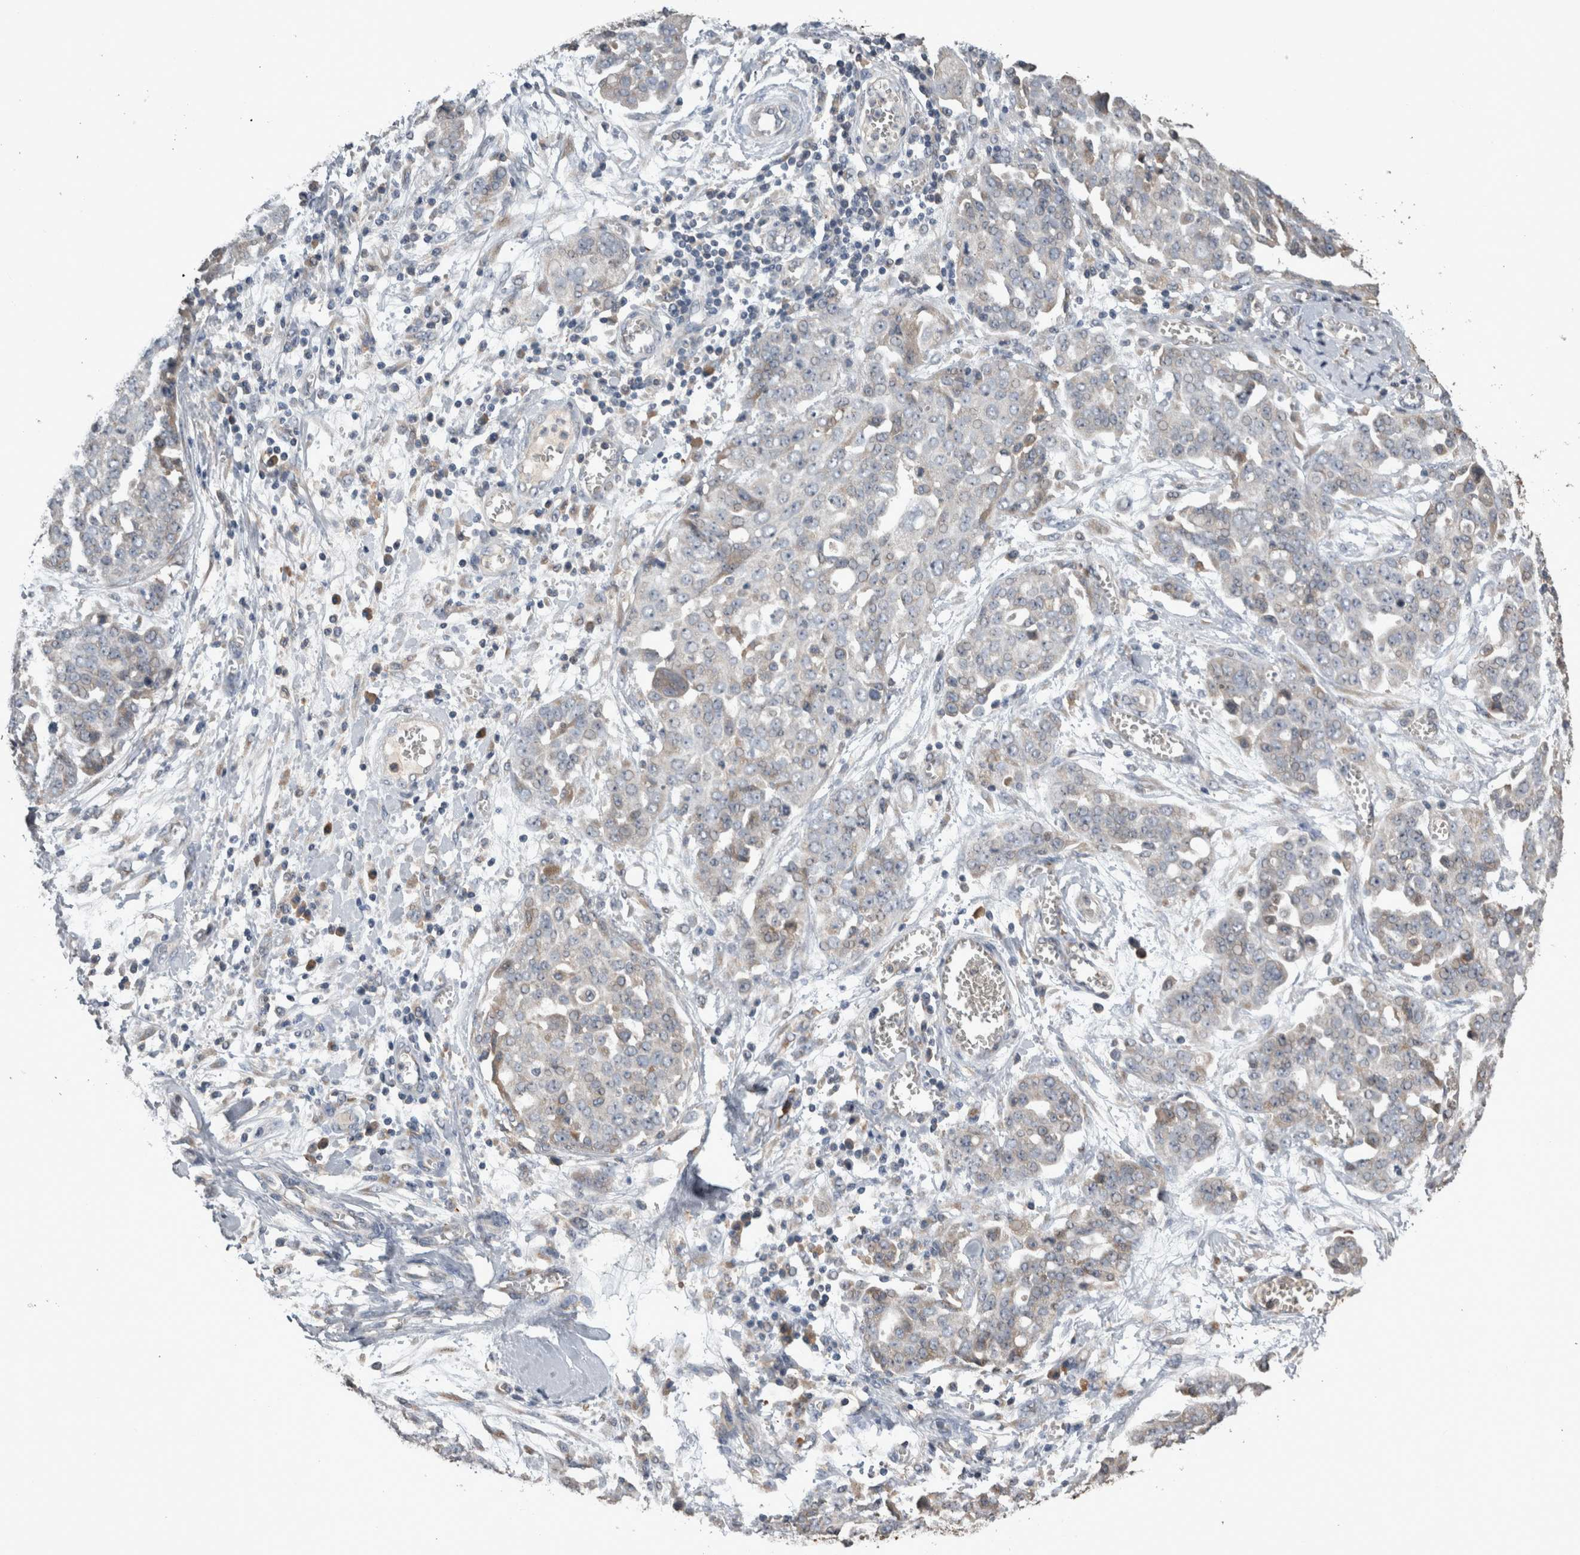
{"staining": {"intensity": "negative", "quantity": "none", "location": "none"}, "tissue": "ovarian cancer", "cell_type": "Tumor cells", "image_type": "cancer", "snomed": [{"axis": "morphology", "description": "Cystadenocarcinoma, serous, NOS"}, {"axis": "topography", "description": "Soft tissue"}, {"axis": "topography", "description": "Ovary"}], "caption": "This is an immunohistochemistry micrograph of ovarian serous cystadenocarcinoma. There is no staining in tumor cells.", "gene": "ANXA13", "patient": {"sex": "female", "age": 57}}